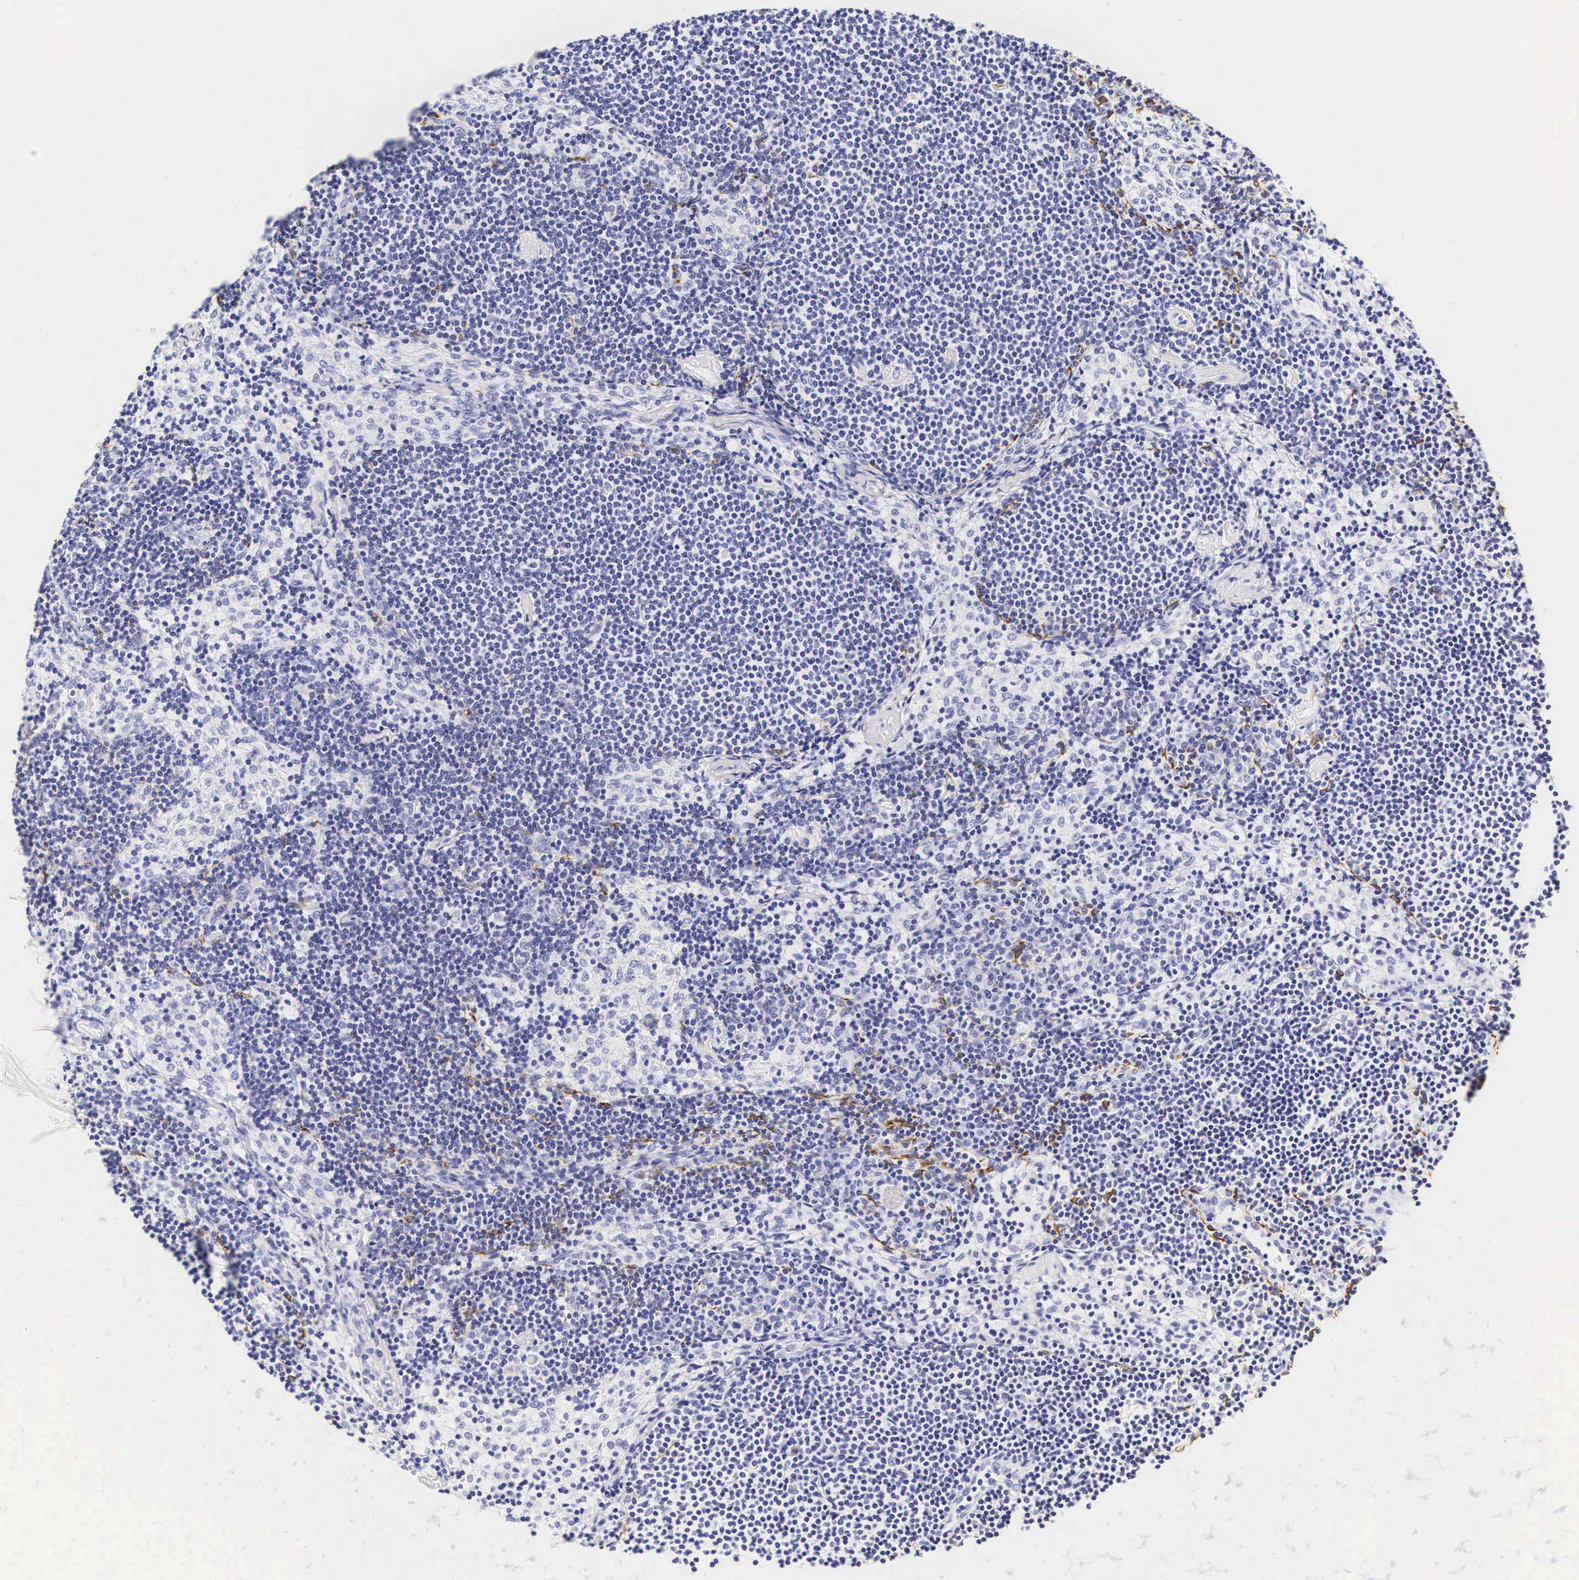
{"staining": {"intensity": "negative", "quantity": "none", "location": "none"}, "tissue": "lymph node", "cell_type": "Germinal center cells", "image_type": "normal", "snomed": [{"axis": "morphology", "description": "Normal tissue, NOS"}, {"axis": "topography", "description": "Lymph node"}], "caption": "The IHC image has no significant staining in germinal center cells of lymph node.", "gene": "KRT18", "patient": {"sex": "female", "age": 35}}